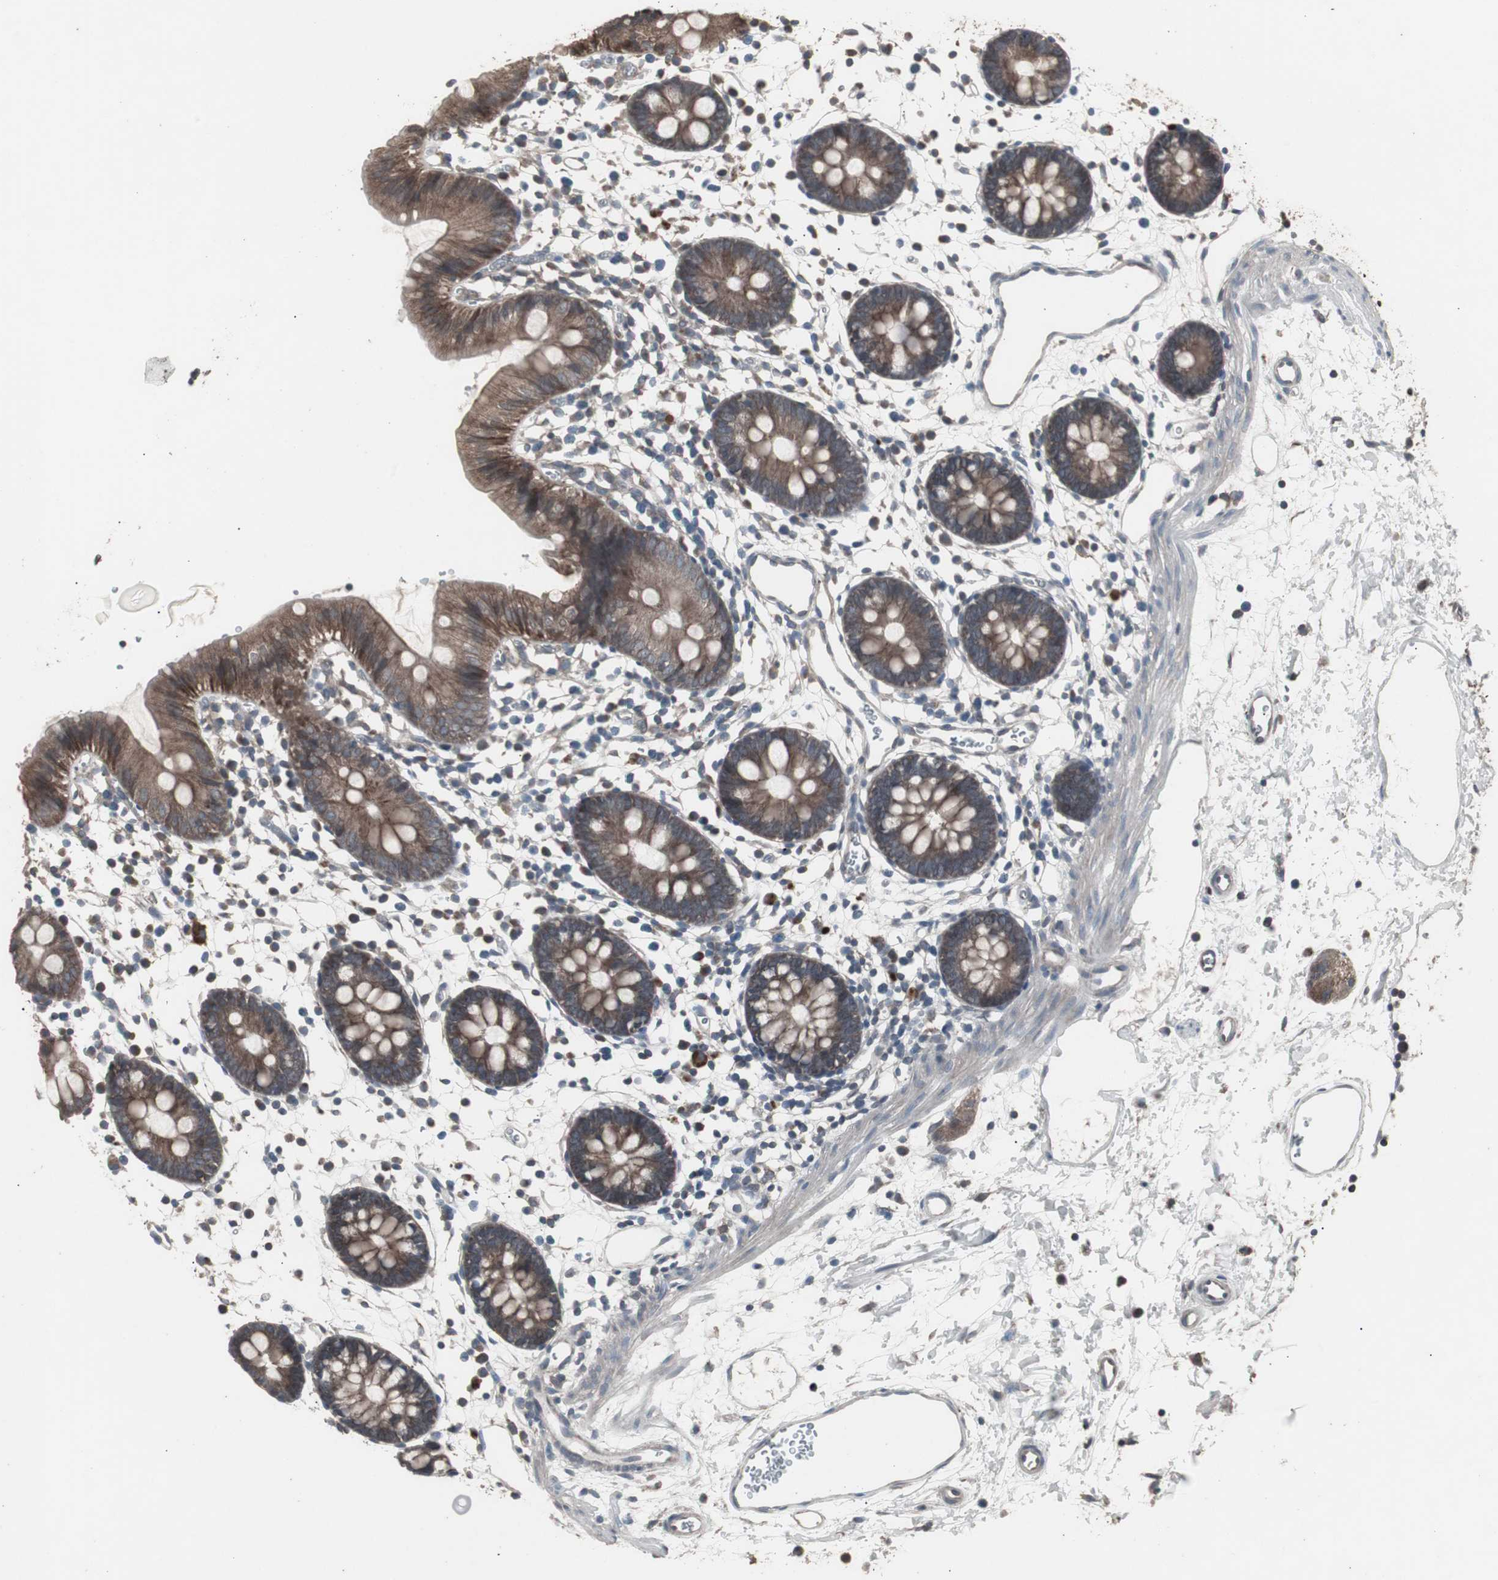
{"staining": {"intensity": "negative", "quantity": "none", "location": "none"}, "tissue": "colon", "cell_type": "Endothelial cells", "image_type": "normal", "snomed": [{"axis": "morphology", "description": "Normal tissue, NOS"}, {"axis": "morphology", "description": "Adenocarcinoma, NOS"}, {"axis": "topography", "description": "Colon"}, {"axis": "topography", "description": "Peripheral nerve tissue"}], "caption": "Micrograph shows no significant protein staining in endothelial cells of unremarkable colon.", "gene": "SSTR2", "patient": {"sex": "male", "age": 14}}